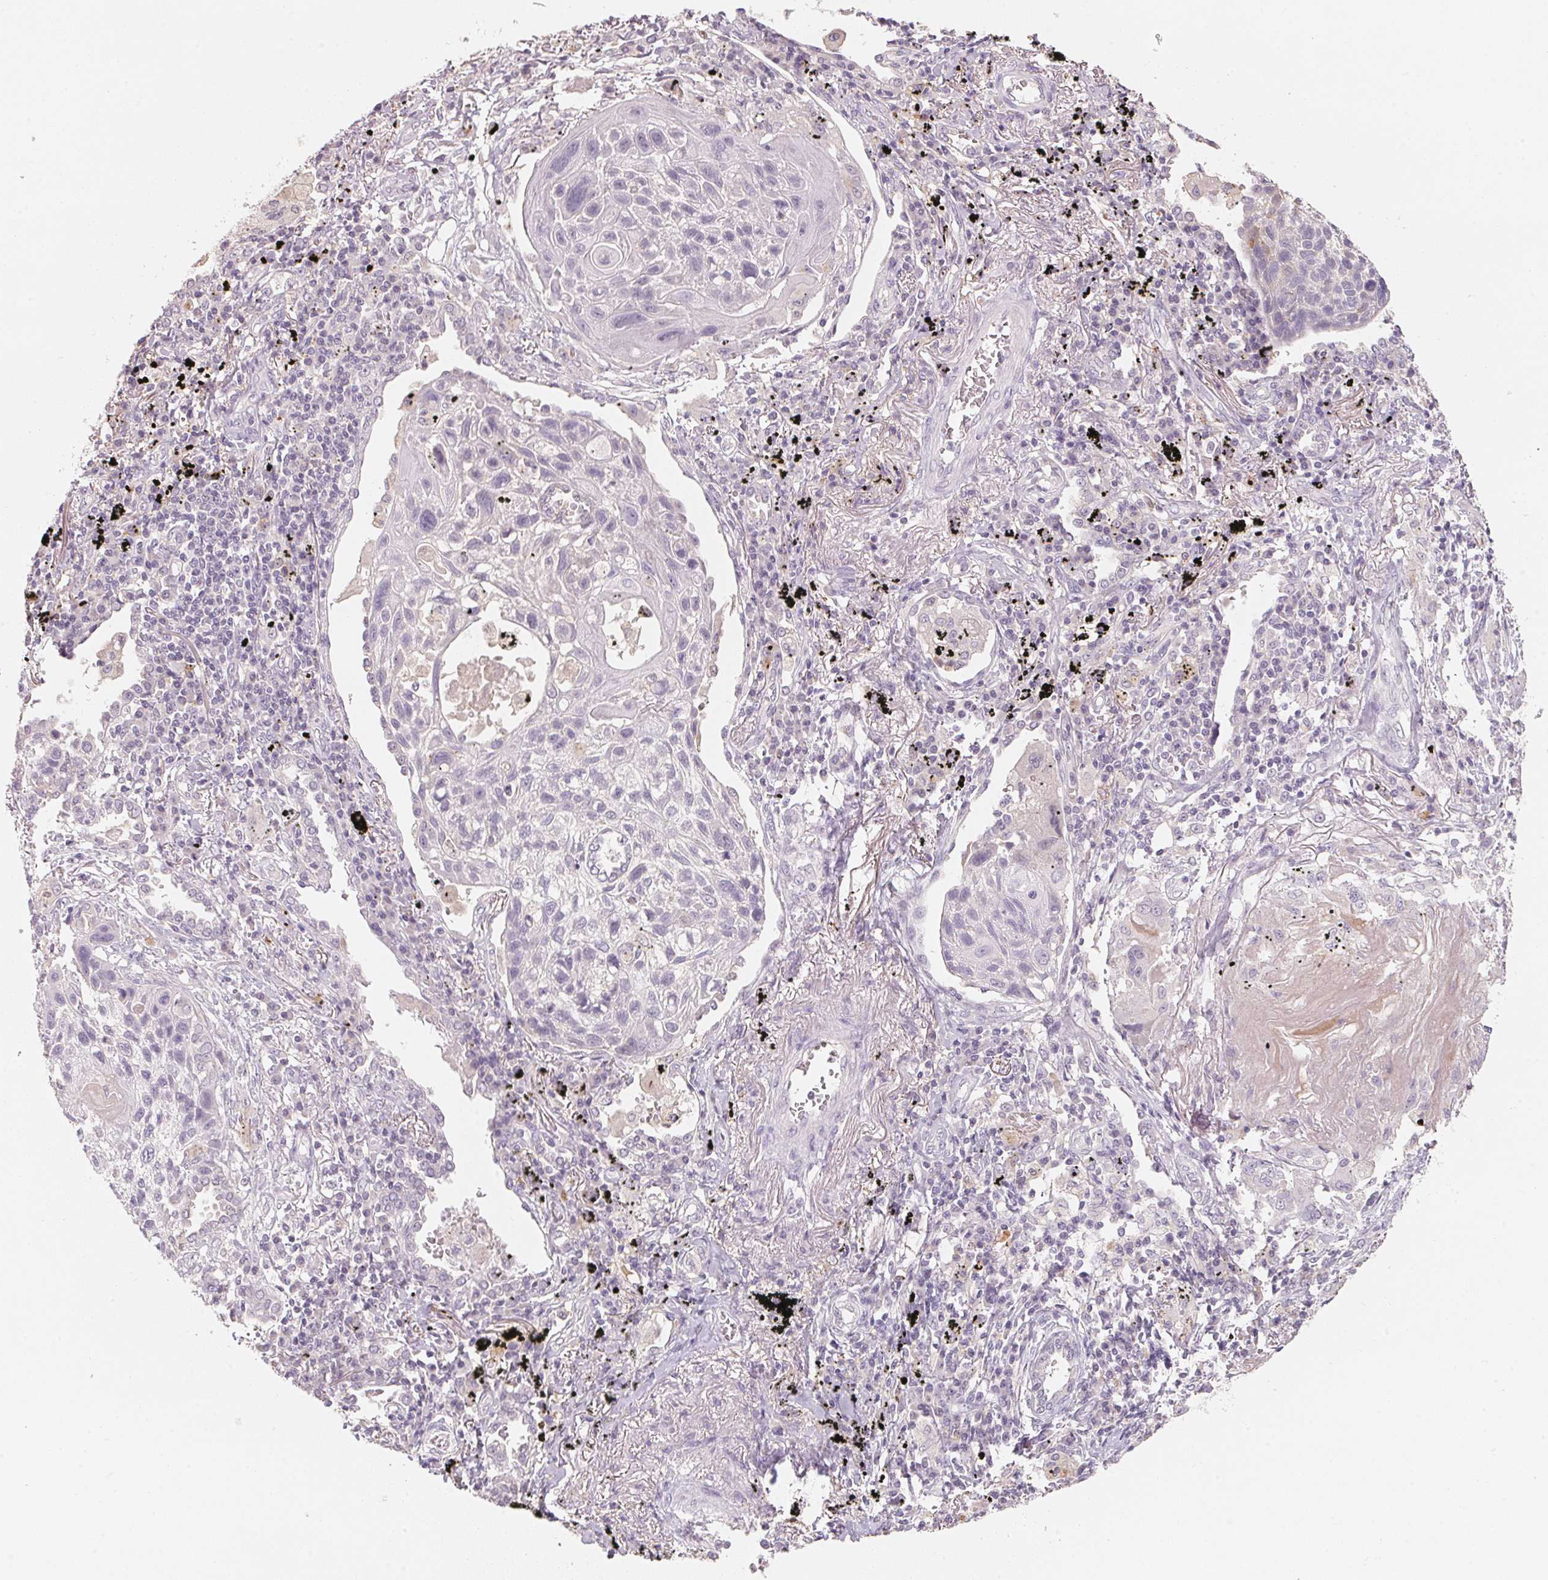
{"staining": {"intensity": "negative", "quantity": "none", "location": "none"}, "tissue": "lung cancer", "cell_type": "Tumor cells", "image_type": "cancer", "snomed": [{"axis": "morphology", "description": "Squamous cell carcinoma, NOS"}, {"axis": "topography", "description": "Lung"}], "caption": "A histopathology image of squamous cell carcinoma (lung) stained for a protein shows no brown staining in tumor cells.", "gene": "TREH", "patient": {"sex": "male", "age": 78}}